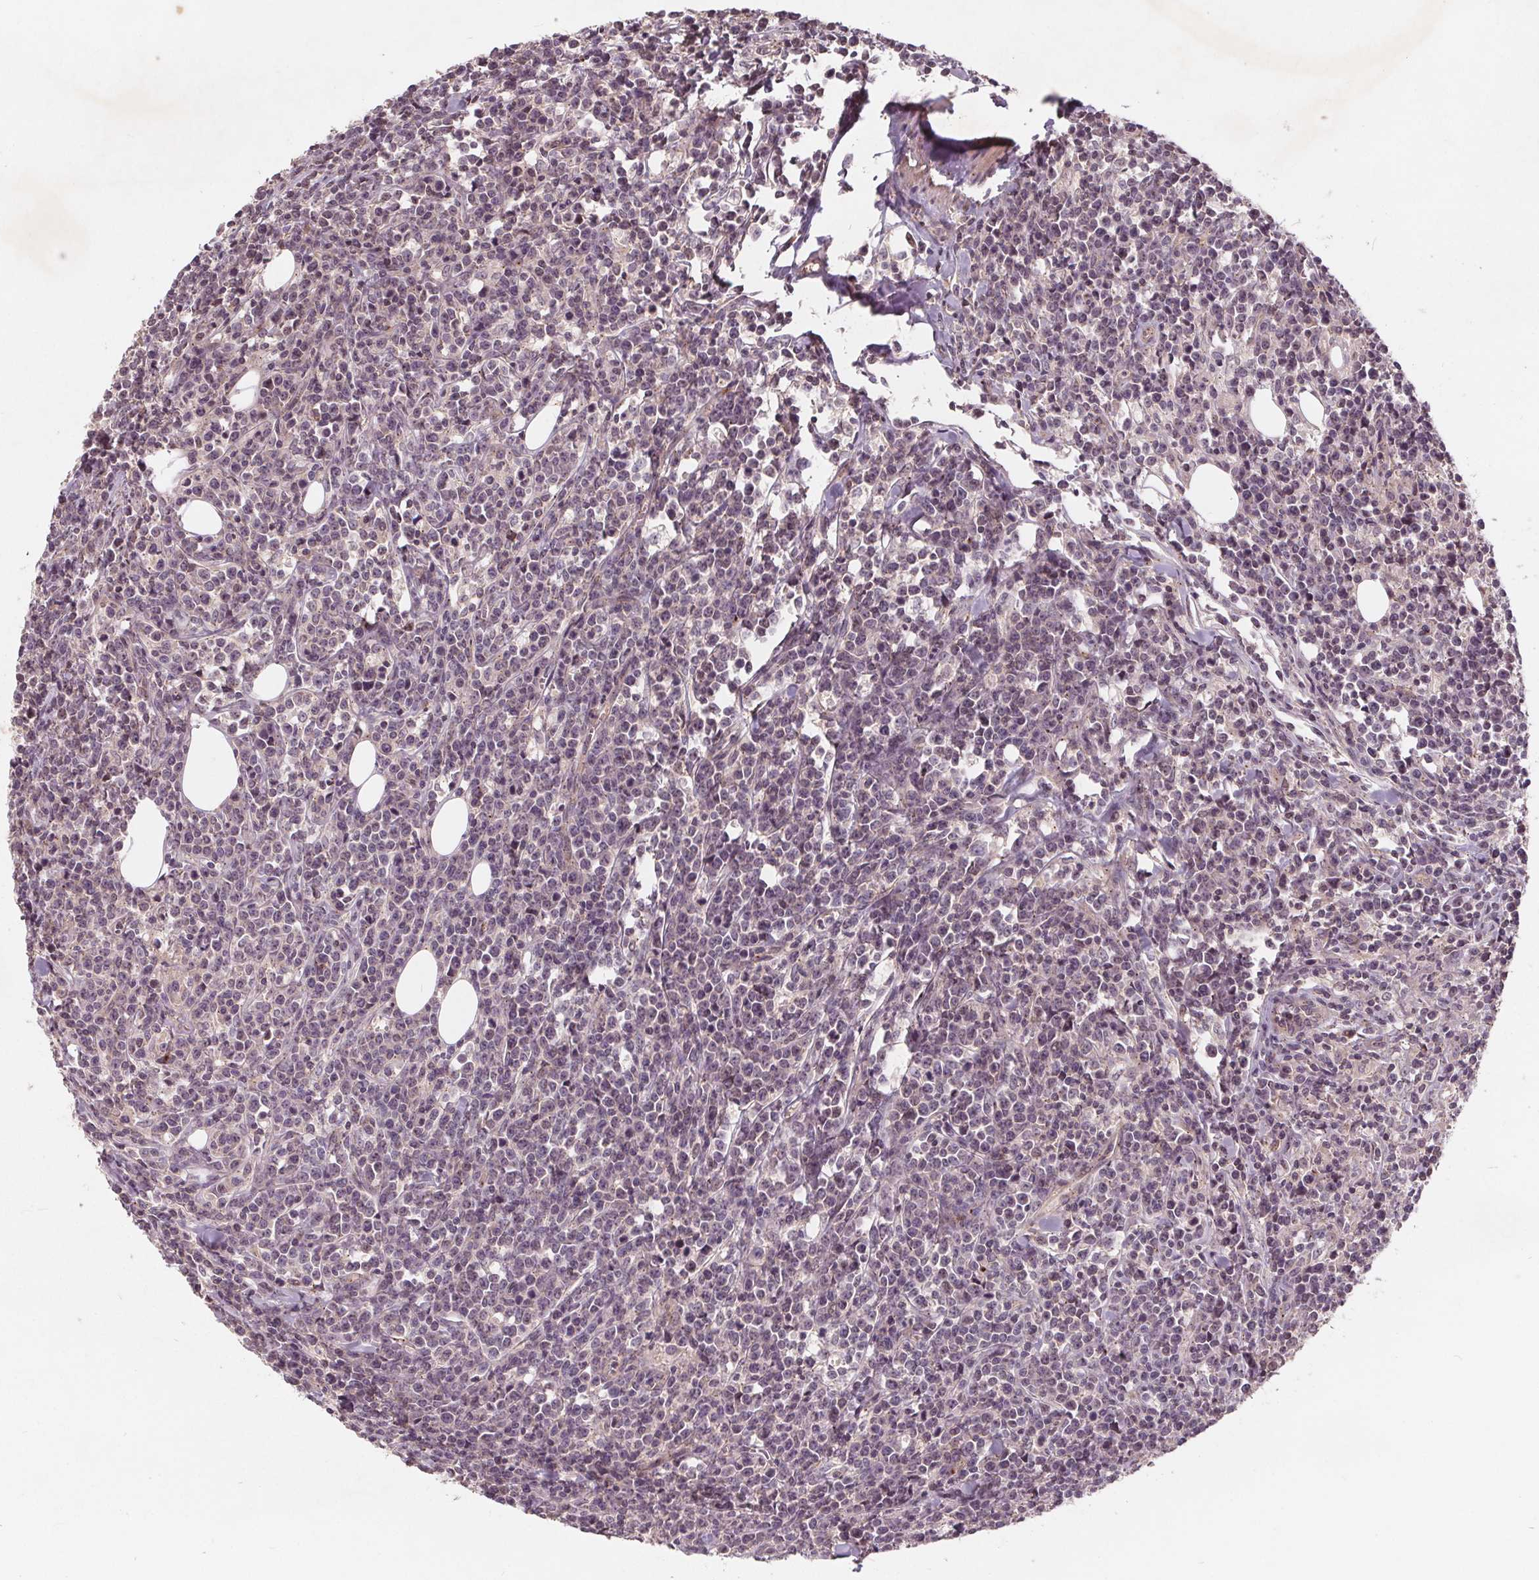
{"staining": {"intensity": "negative", "quantity": "none", "location": "none"}, "tissue": "lymphoma", "cell_type": "Tumor cells", "image_type": "cancer", "snomed": [{"axis": "morphology", "description": "Malignant lymphoma, non-Hodgkin's type, High grade"}, {"axis": "topography", "description": "Small intestine"}], "caption": "Immunohistochemistry of human malignant lymphoma, non-Hodgkin's type (high-grade) reveals no staining in tumor cells.", "gene": "CSNK1G2", "patient": {"sex": "female", "age": 56}}